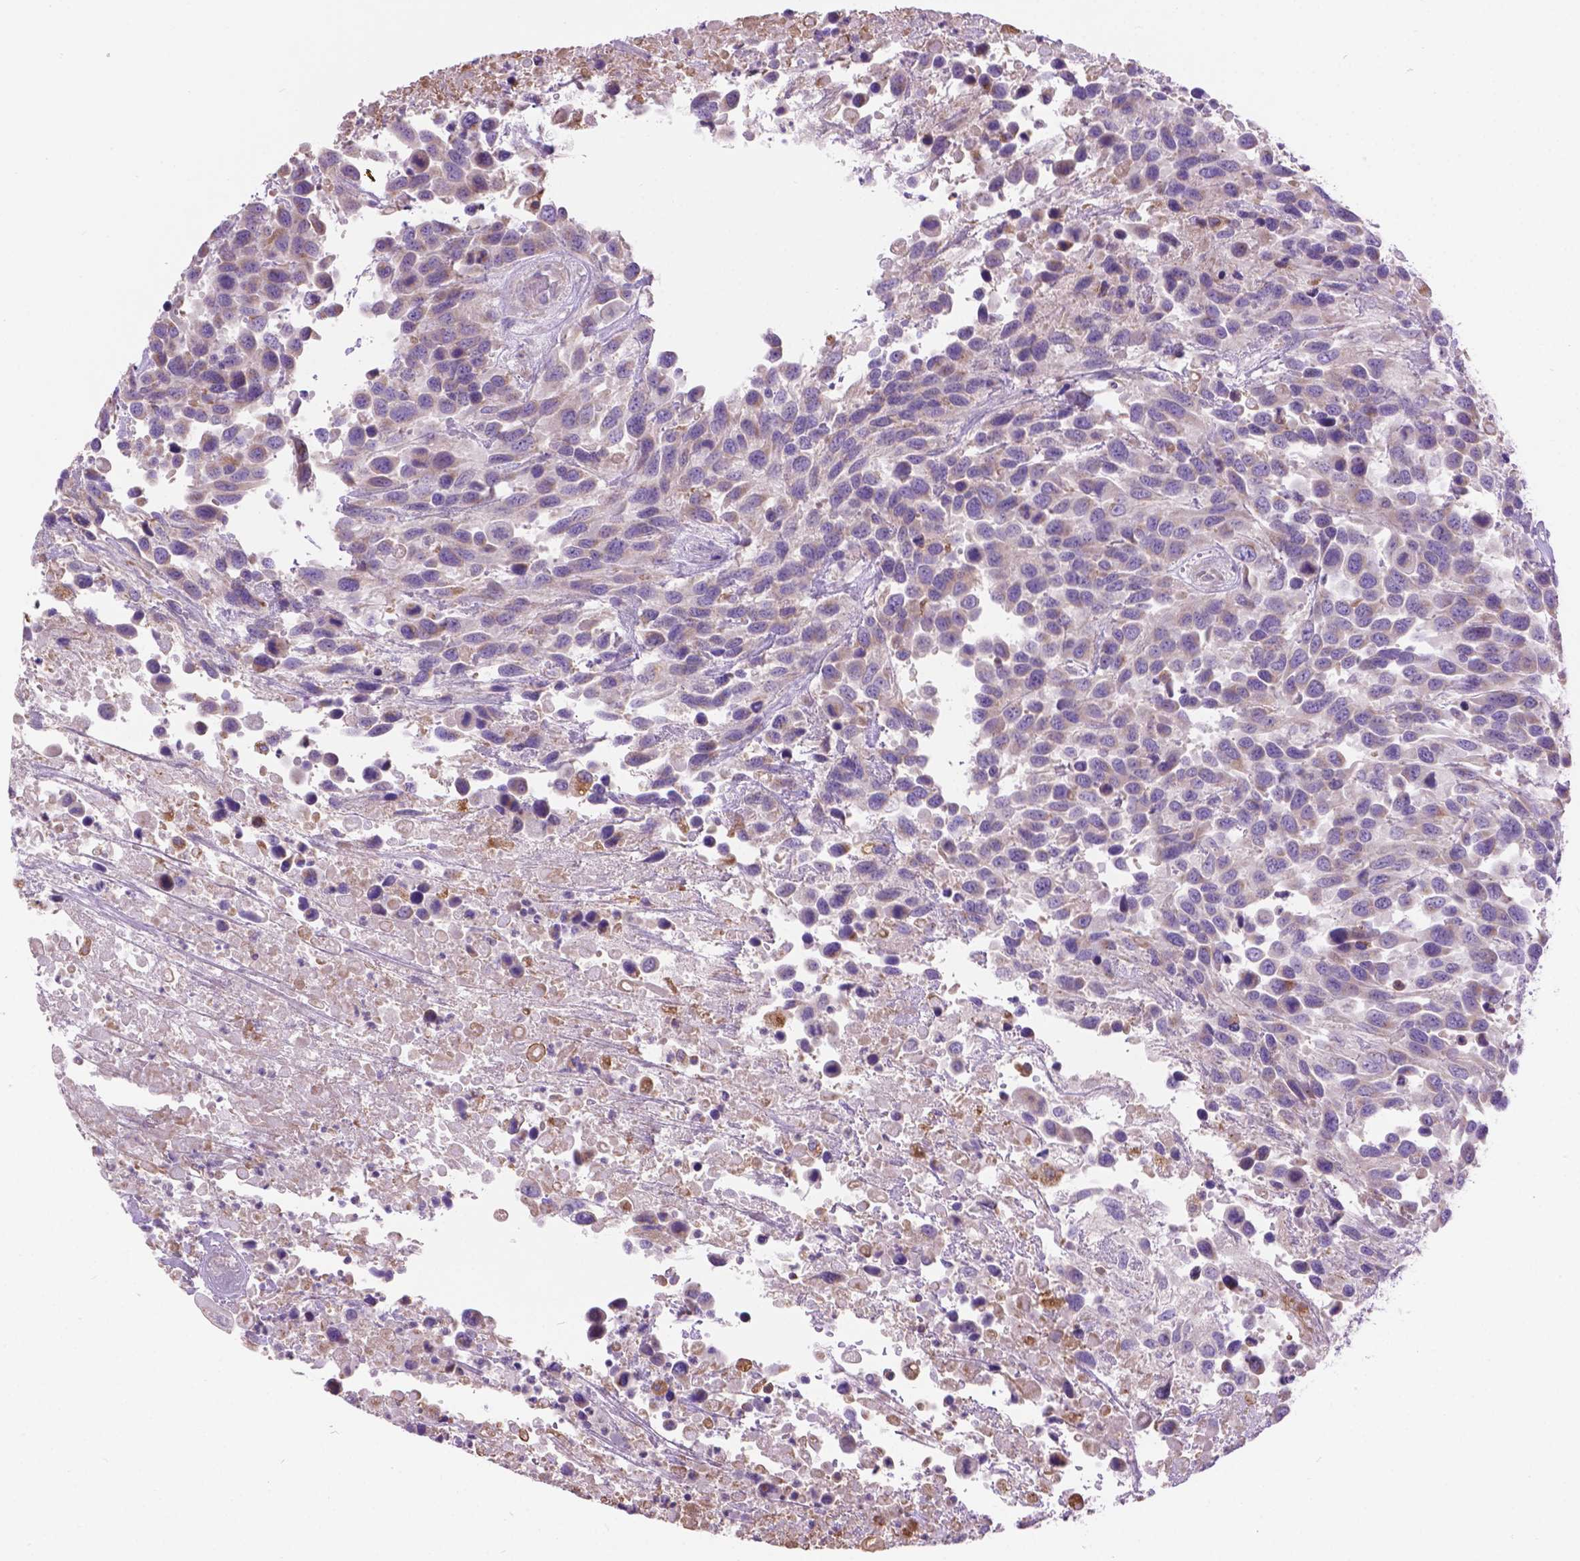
{"staining": {"intensity": "negative", "quantity": "none", "location": "none"}, "tissue": "urothelial cancer", "cell_type": "Tumor cells", "image_type": "cancer", "snomed": [{"axis": "morphology", "description": "Urothelial carcinoma, High grade"}, {"axis": "topography", "description": "Urinary bladder"}], "caption": "Immunohistochemistry (IHC) histopathology image of human urothelial carcinoma (high-grade) stained for a protein (brown), which shows no expression in tumor cells.", "gene": "CDH7", "patient": {"sex": "female", "age": 70}}